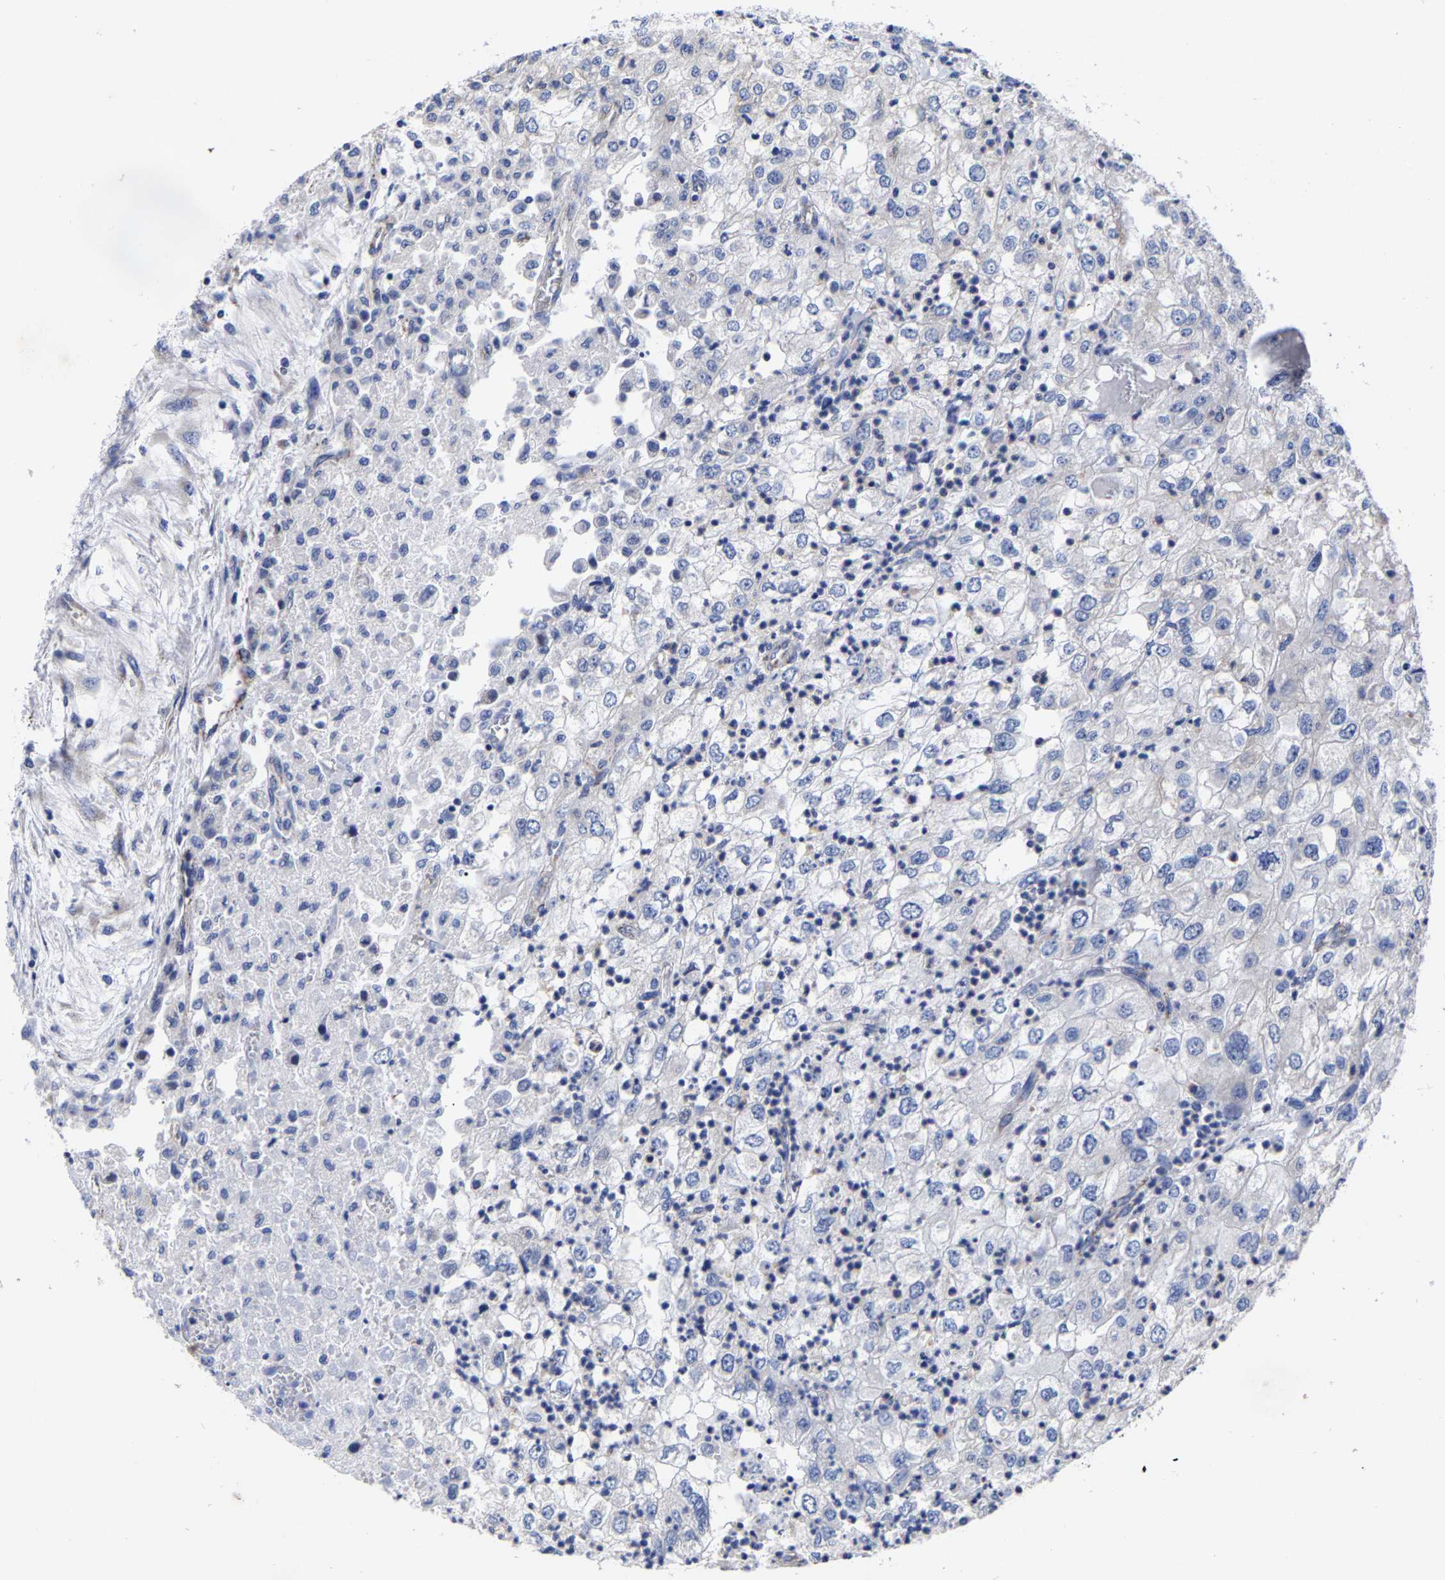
{"staining": {"intensity": "negative", "quantity": "none", "location": "none"}, "tissue": "renal cancer", "cell_type": "Tumor cells", "image_type": "cancer", "snomed": [{"axis": "morphology", "description": "Adenocarcinoma, NOS"}, {"axis": "topography", "description": "Kidney"}], "caption": "There is no significant expression in tumor cells of renal cancer.", "gene": "AASS", "patient": {"sex": "female", "age": 54}}